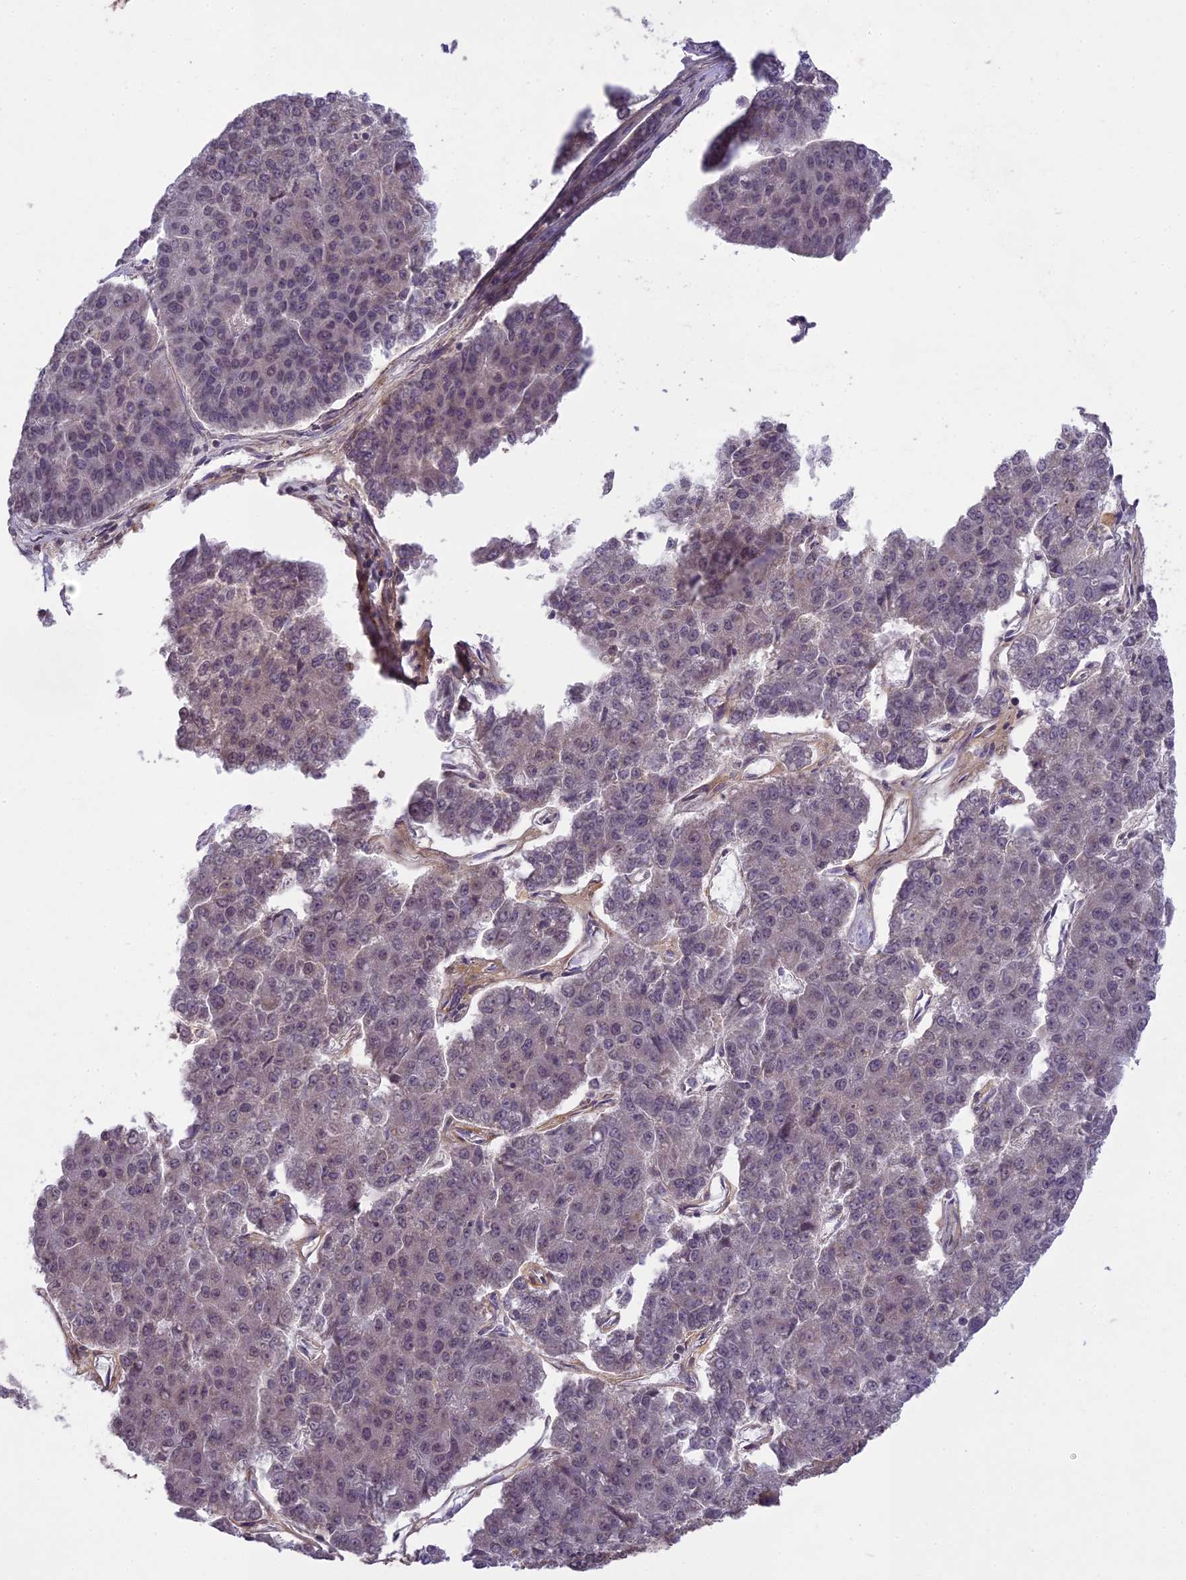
{"staining": {"intensity": "weak", "quantity": "25%-75%", "location": "cytoplasmic/membranous,nuclear"}, "tissue": "pancreatic cancer", "cell_type": "Tumor cells", "image_type": "cancer", "snomed": [{"axis": "morphology", "description": "Adenocarcinoma, NOS"}, {"axis": "topography", "description": "Pancreas"}], "caption": "Pancreatic cancer (adenocarcinoma) was stained to show a protein in brown. There is low levels of weak cytoplasmic/membranous and nuclear staining in about 25%-75% of tumor cells.", "gene": "ERG28", "patient": {"sex": "male", "age": 50}}